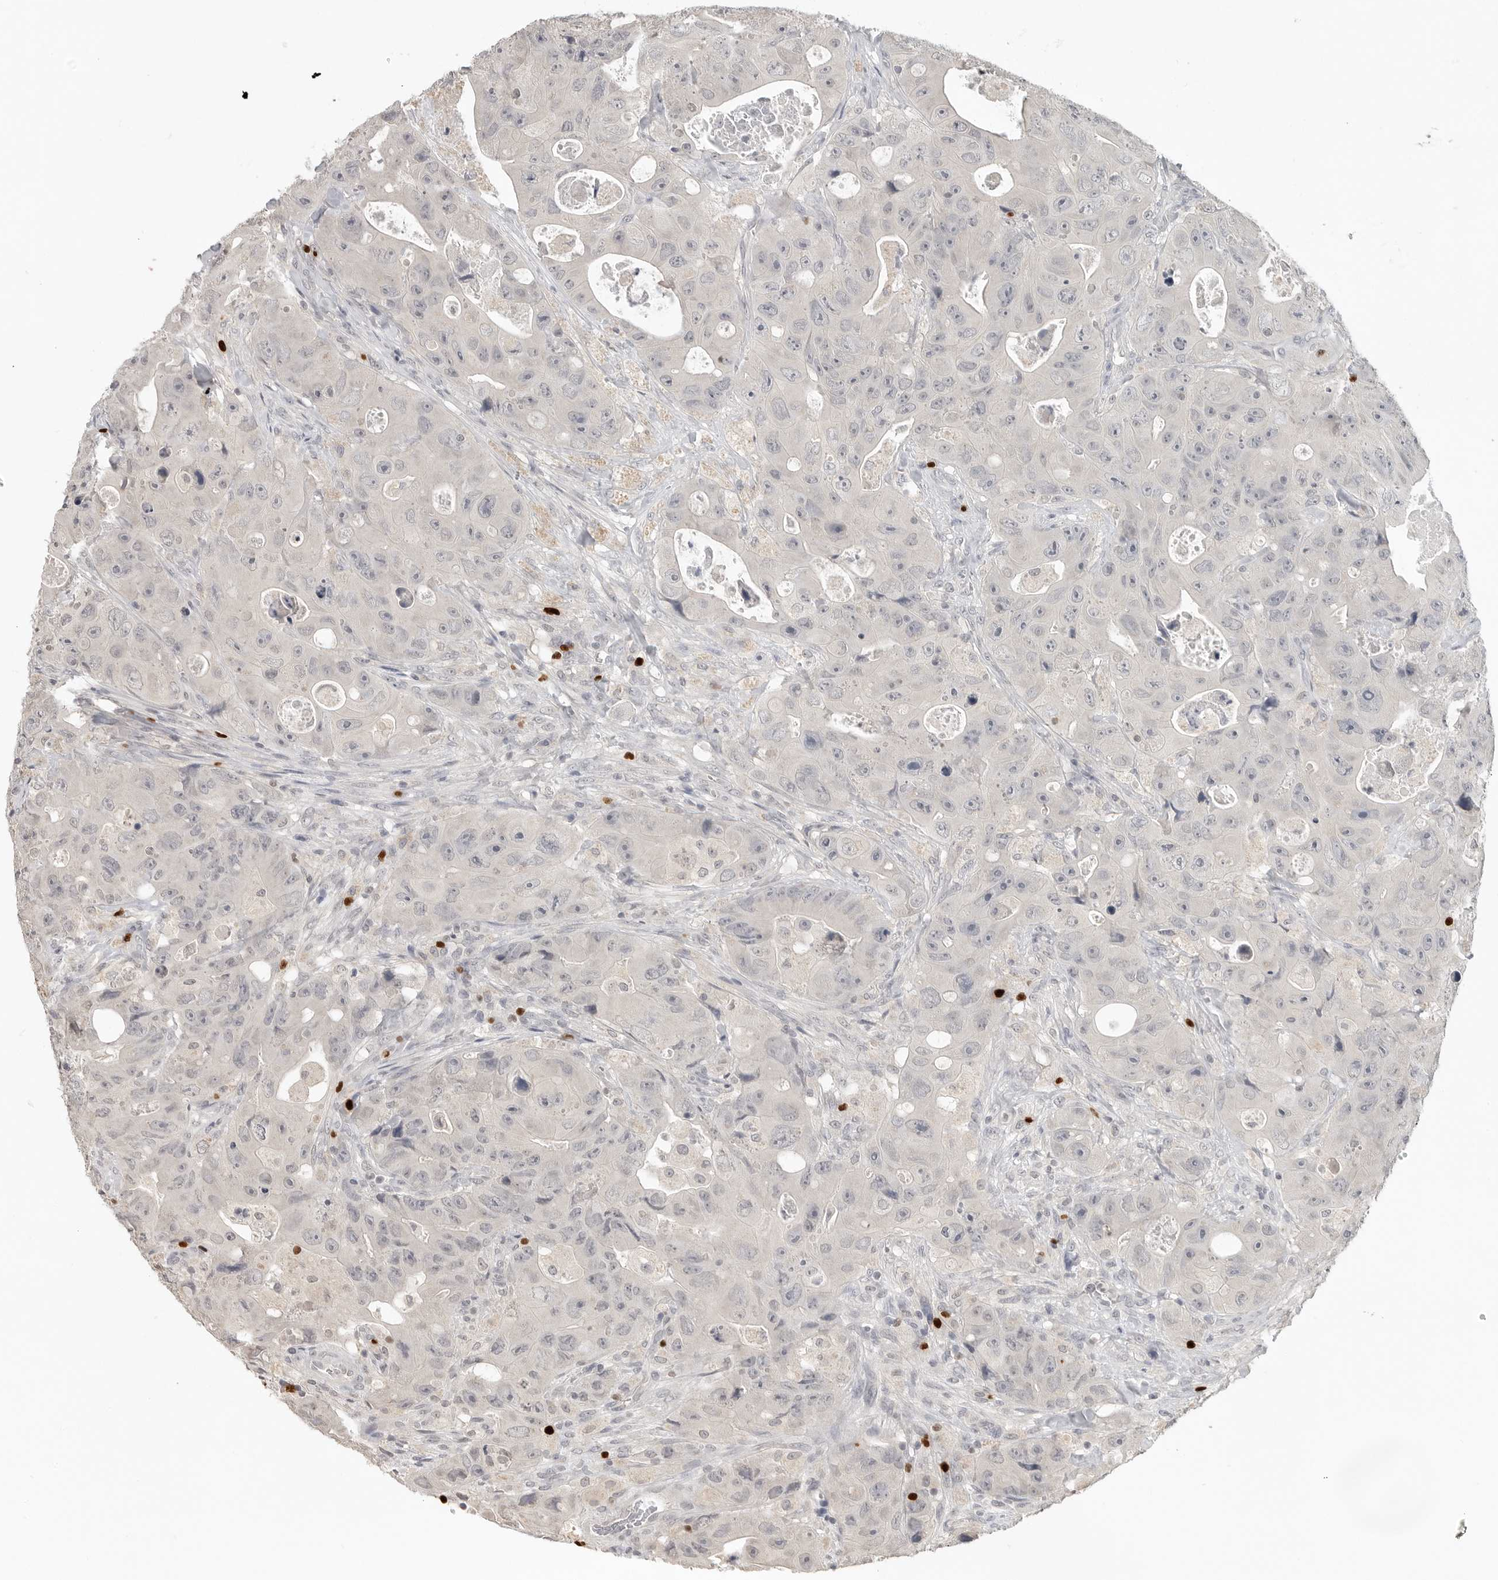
{"staining": {"intensity": "negative", "quantity": "none", "location": "none"}, "tissue": "colorectal cancer", "cell_type": "Tumor cells", "image_type": "cancer", "snomed": [{"axis": "morphology", "description": "Adenocarcinoma, NOS"}, {"axis": "topography", "description": "Colon"}], "caption": "This is an immunohistochemistry (IHC) photomicrograph of human colorectal cancer. There is no expression in tumor cells.", "gene": "FOXP3", "patient": {"sex": "female", "age": 46}}